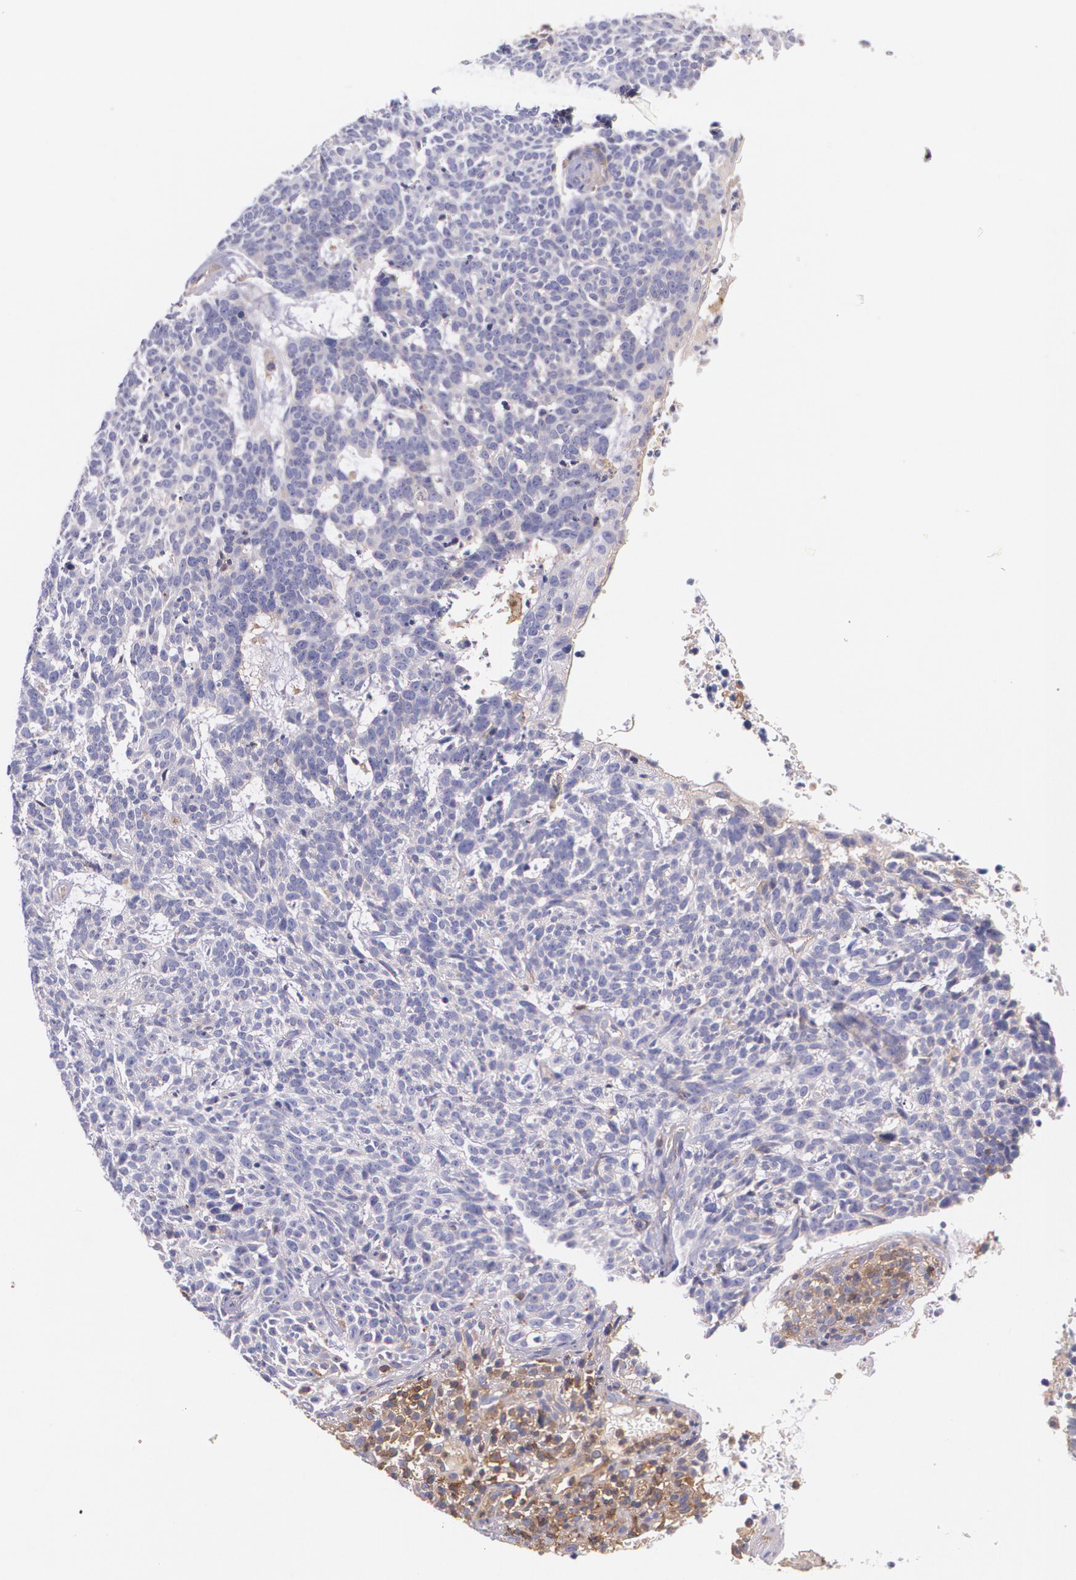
{"staining": {"intensity": "negative", "quantity": "none", "location": "none"}, "tissue": "skin cancer", "cell_type": "Tumor cells", "image_type": "cancer", "snomed": [{"axis": "morphology", "description": "Basal cell carcinoma"}, {"axis": "topography", "description": "Skin"}], "caption": "High power microscopy image of an immunohistochemistry (IHC) photomicrograph of skin basal cell carcinoma, revealing no significant positivity in tumor cells.", "gene": "B2M", "patient": {"sex": "female", "age": 89}}